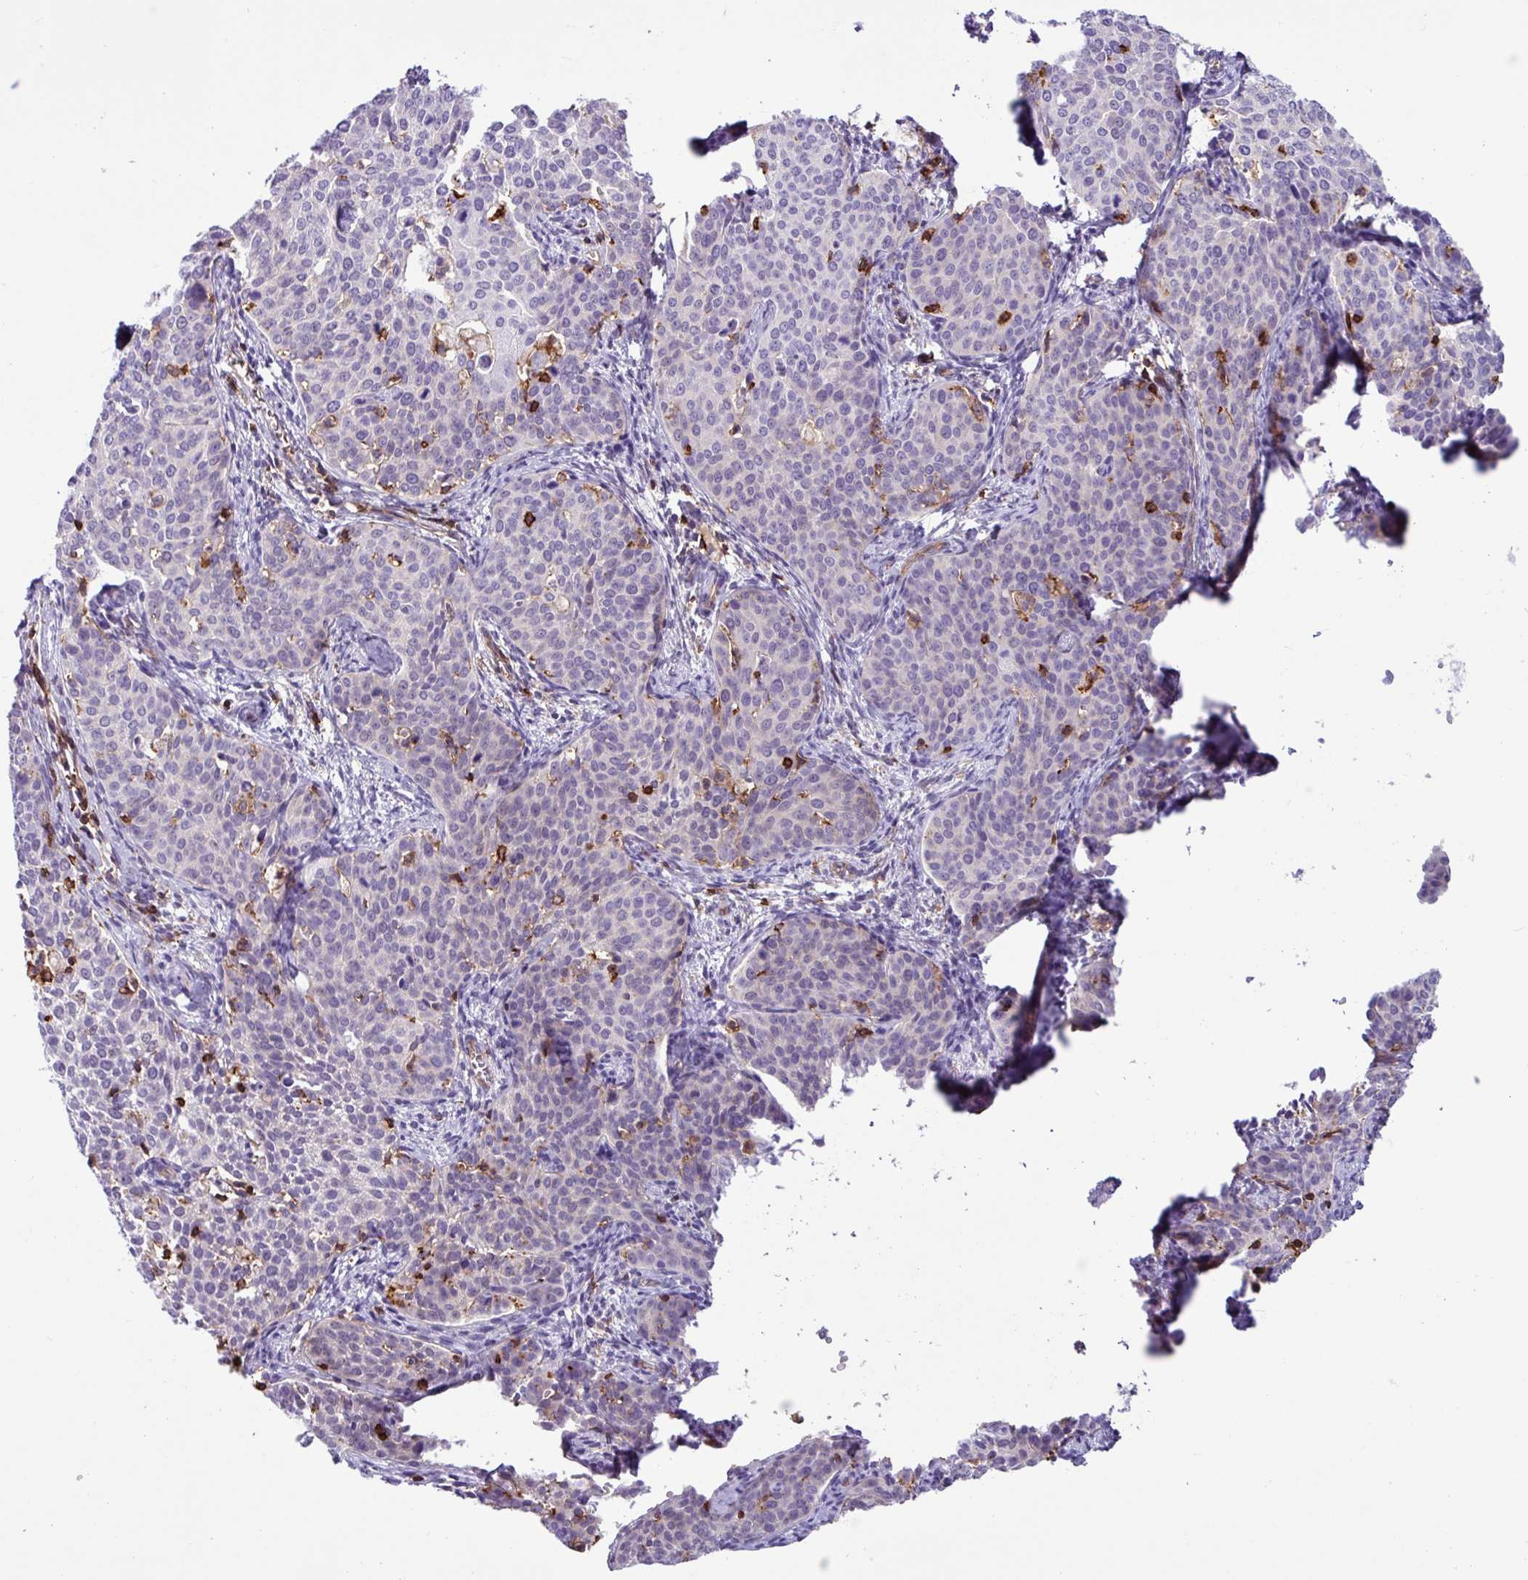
{"staining": {"intensity": "negative", "quantity": "none", "location": "none"}, "tissue": "cervical cancer", "cell_type": "Tumor cells", "image_type": "cancer", "snomed": [{"axis": "morphology", "description": "Squamous cell carcinoma, NOS"}, {"axis": "topography", "description": "Cervix"}], "caption": "An image of cervical cancer stained for a protein exhibits no brown staining in tumor cells. (DAB immunohistochemistry (IHC) with hematoxylin counter stain).", "gene": "PPP1R18", "patient": {"sex": "female", "age": 44}}